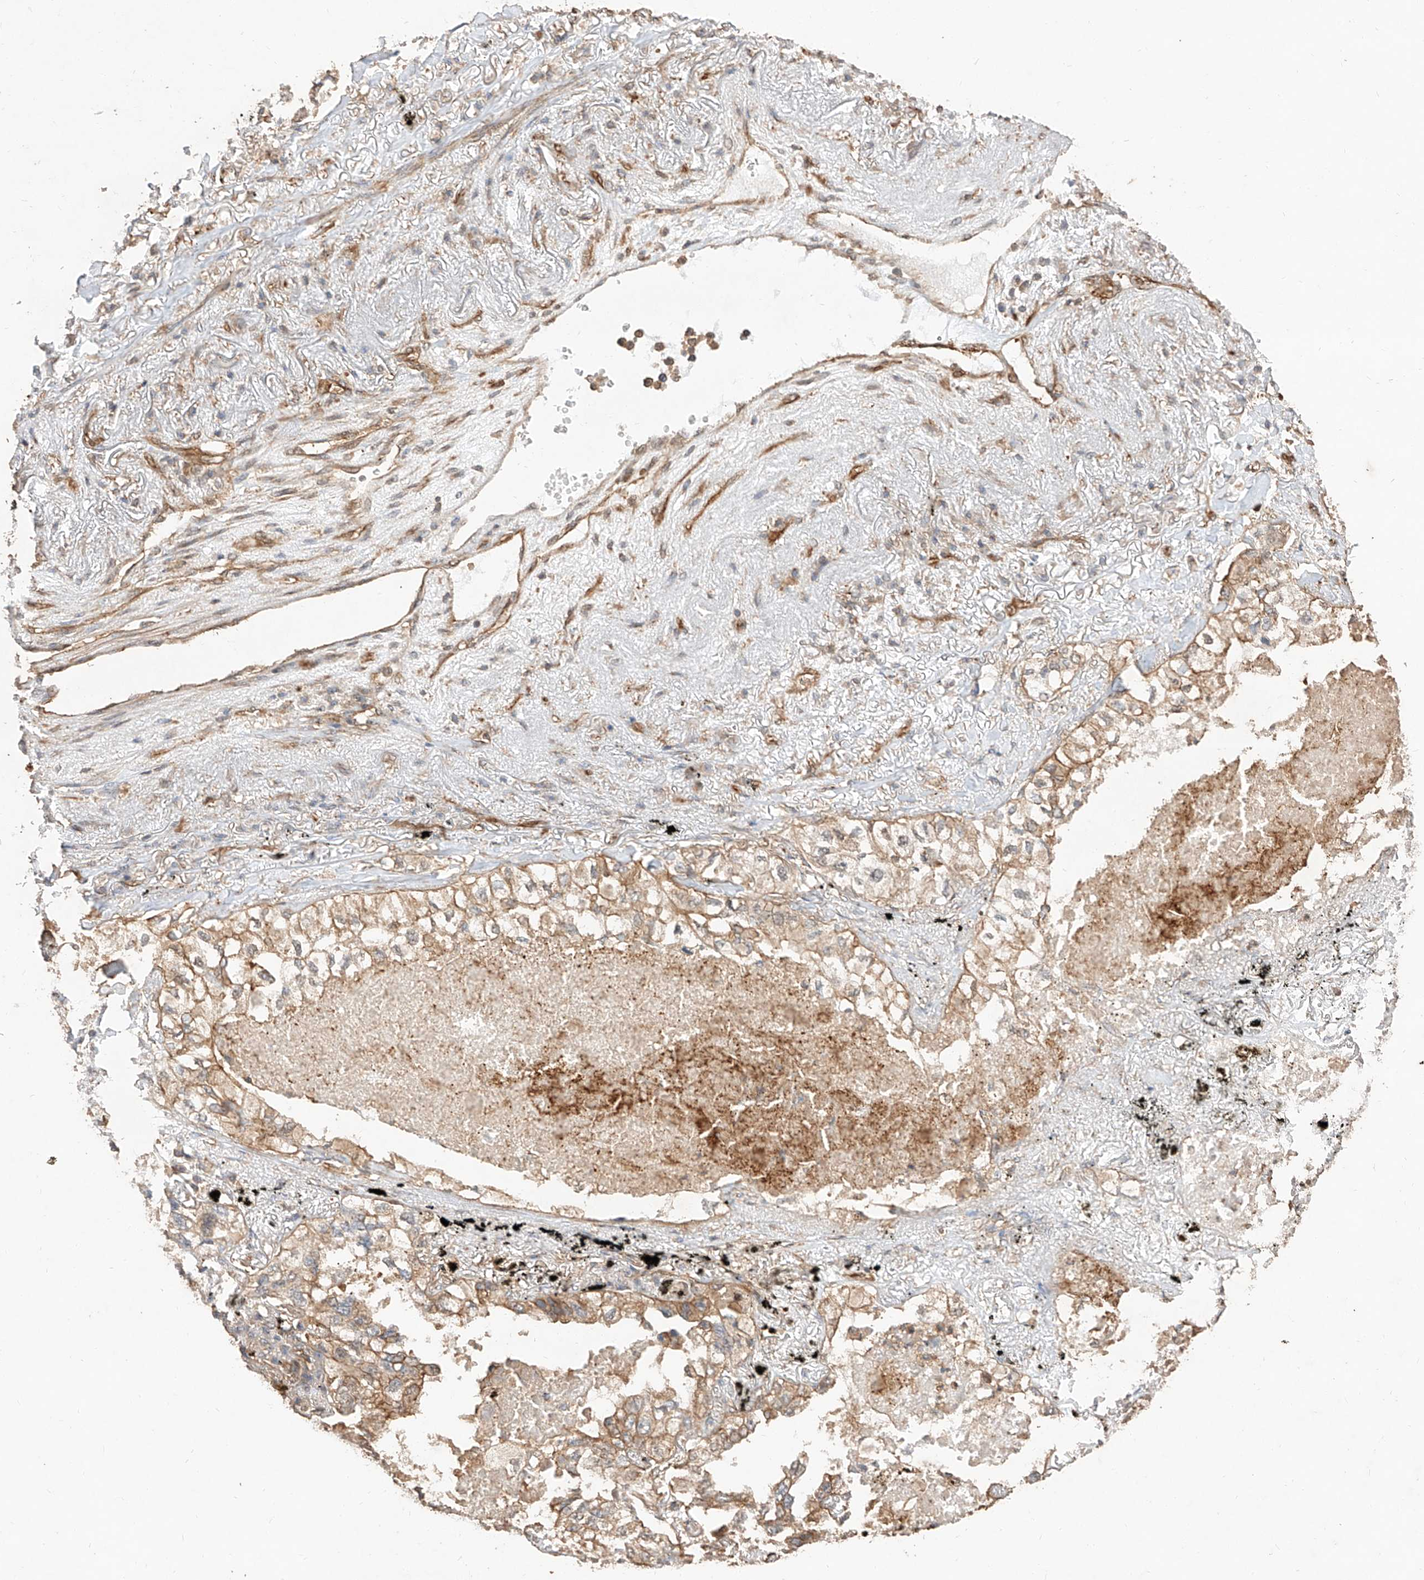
{"staining": {"intensity": "moderate", "quantity": ">75%", "location": "cytoplasmic/membranous"}, "tissue": "lung cancer", "cell_type": "Tumor cells", "image_type": "cancer", "snomed": [{"axis": "morphology", "description": "Adenocarcinoma, NOS"}, {"axis": "topography", "description": "Lung"}], "caption": "Moderate cytoplasmic/membranous staining is appreciated in about >75% of tumor cells in adenocarcinoma (lung). Nuclei are stained in blue.", "gene": "GHDC", "patient": {"sex": "male", "age": 65}}